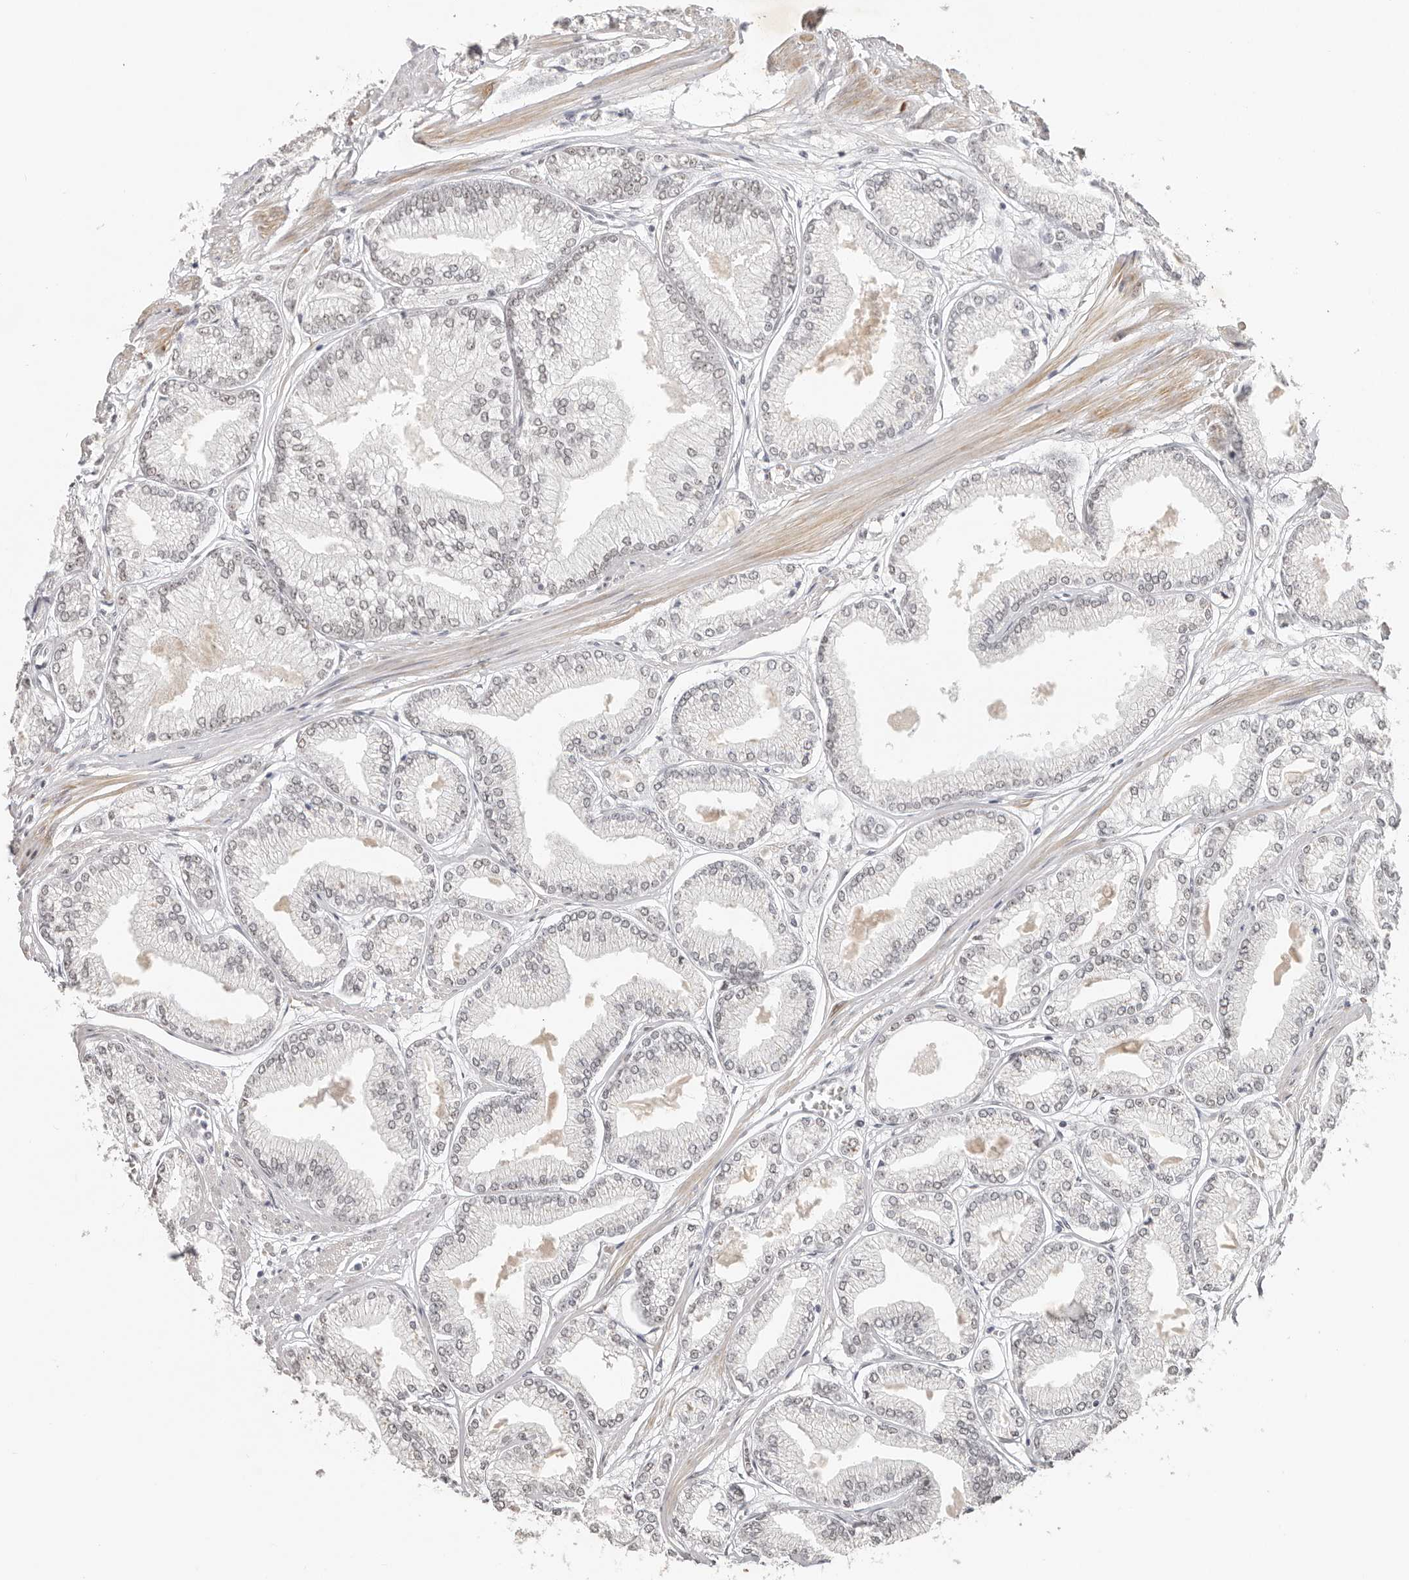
{"staining": {"intensity": "negative", "quantity": "none", "location": "none"}, "tissue": "prostate cancer", "cell_type": "Tumor cells", "image_type": "cancer", "snomed": [{"axis": "morphology", "description": "Adenocarcinoma, Low grade"}, {"axis": "topography", "description": "Prostate"}], "caption": "Human prostate low-grade adenocarcinoma stained for a protein using immunohistochemistry demonstrates no staining in tumor cells.", "gene": "LARP7", "patient": {"sex": "male", "age": 52}}